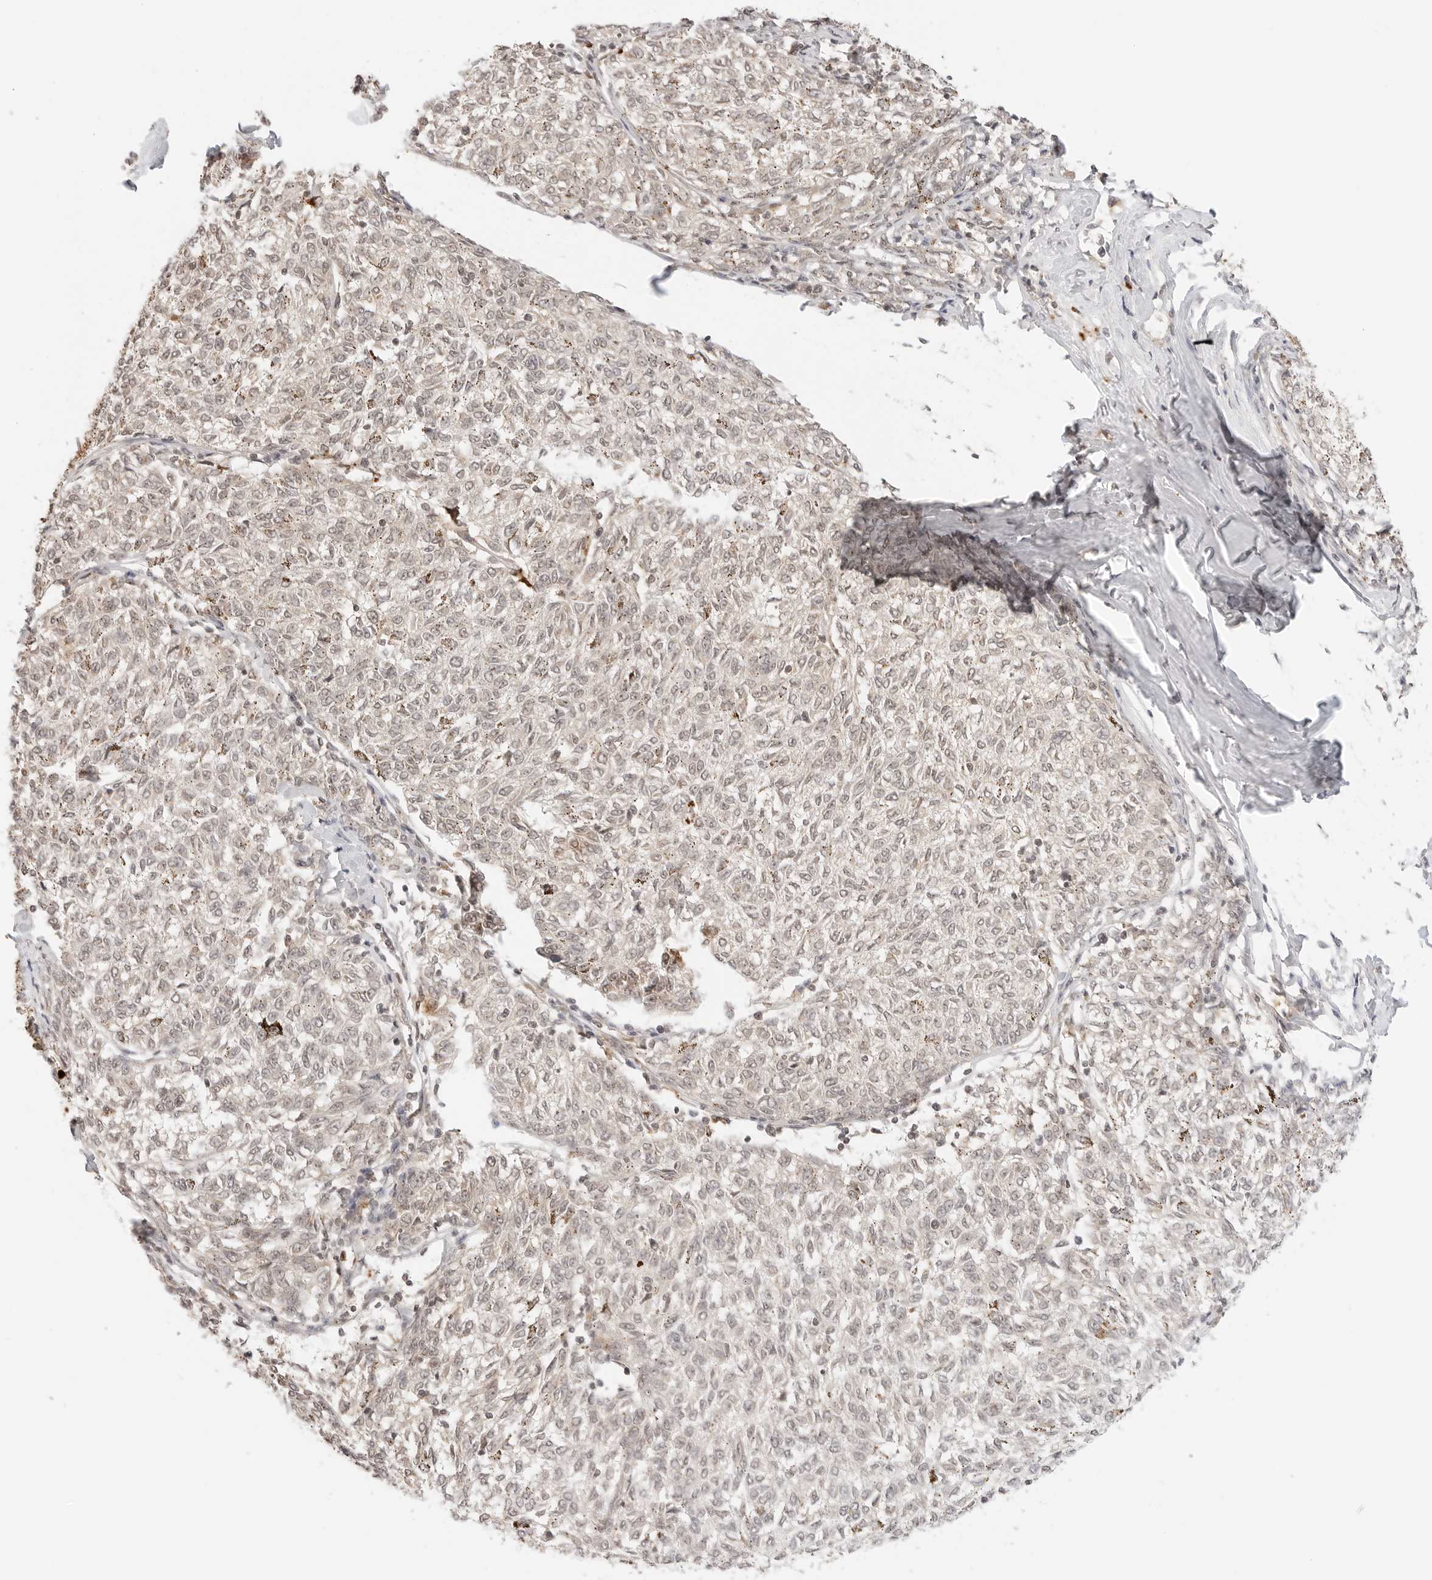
{"staining": {"intensity": "negative", "quantity": "none", "location": "none"}, "tissue": "melanoma", "cell_type": "Tumor cells", "image_type": "cancer", "snomed": [{"axis": "morphology", "description": "Malignant melanoma, NOS"}, {"axis": "topography", "description": "Skin"}], "caption": "Immunohistochemical staining of melanoma shows no significant expression in tumor cells. (DAB IHC, high magnification).", "gene": "GPR34", "patient": {"sex": "female", "age": 72}}